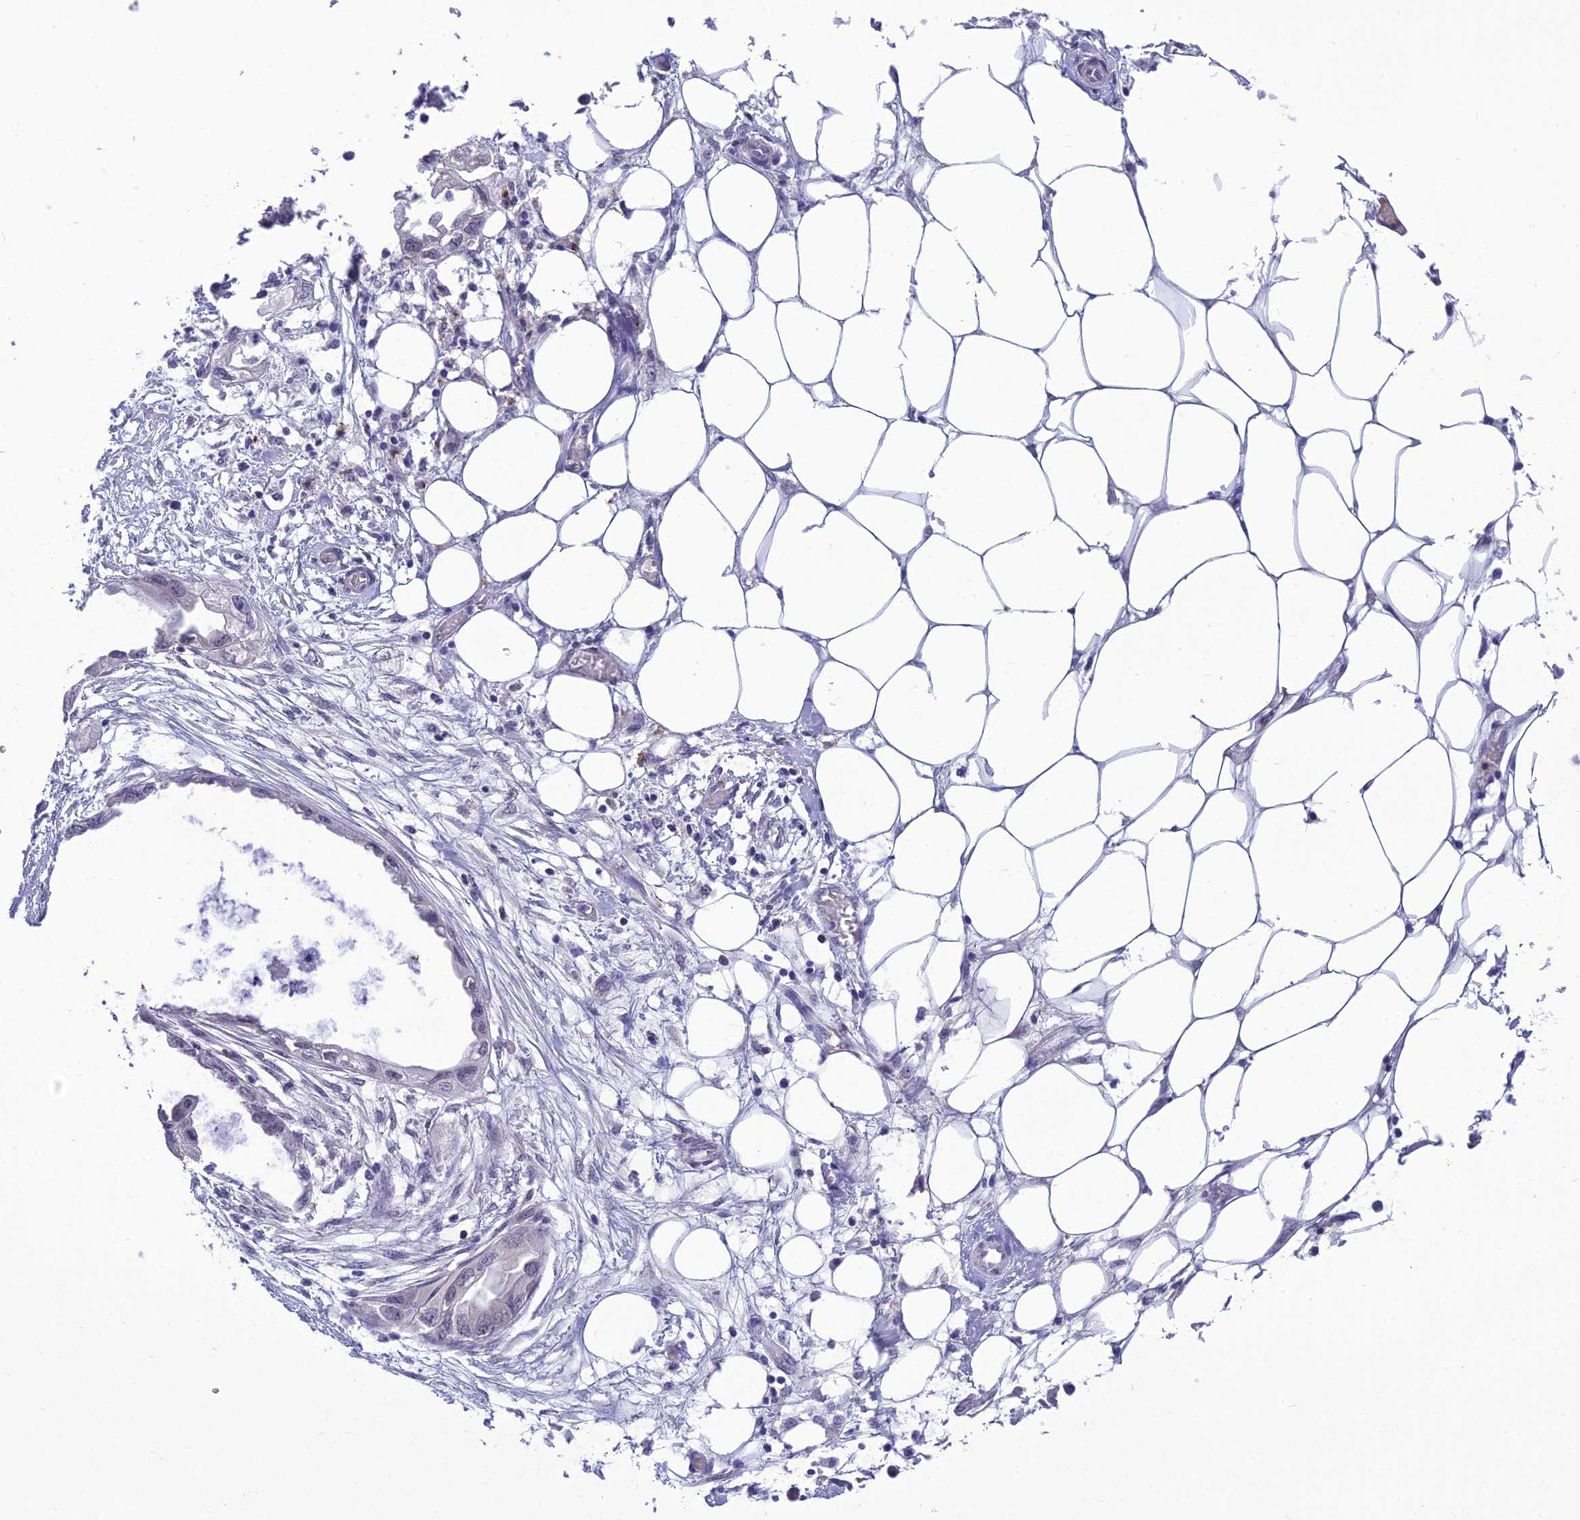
{"staining": {"intensity": "negative", "quantity": "none", "location": "none"}, "tissue": "endometrial cancer", "cell_type": "Tumor cells", "image_type": "cancer", "snomed": [{"axis": "morphology", "description": "Adenocarcinoma, NOS"}, {"axis": "morphology", "description": "Adenocarcinoma, metastatic, NOS"}, {"axis": "topography", "description": "Adipose tissue"}, {"axis": "topography", "description": "Endometrium"}], "caption": "Micrograph shows no protein staining in tumor cells of endometrial cancer tissue. (DAB immunohistochemistry (IHC), high magnification).", "gene": "SH3RF3", "patient": {"sex": "female", "age": 67}}